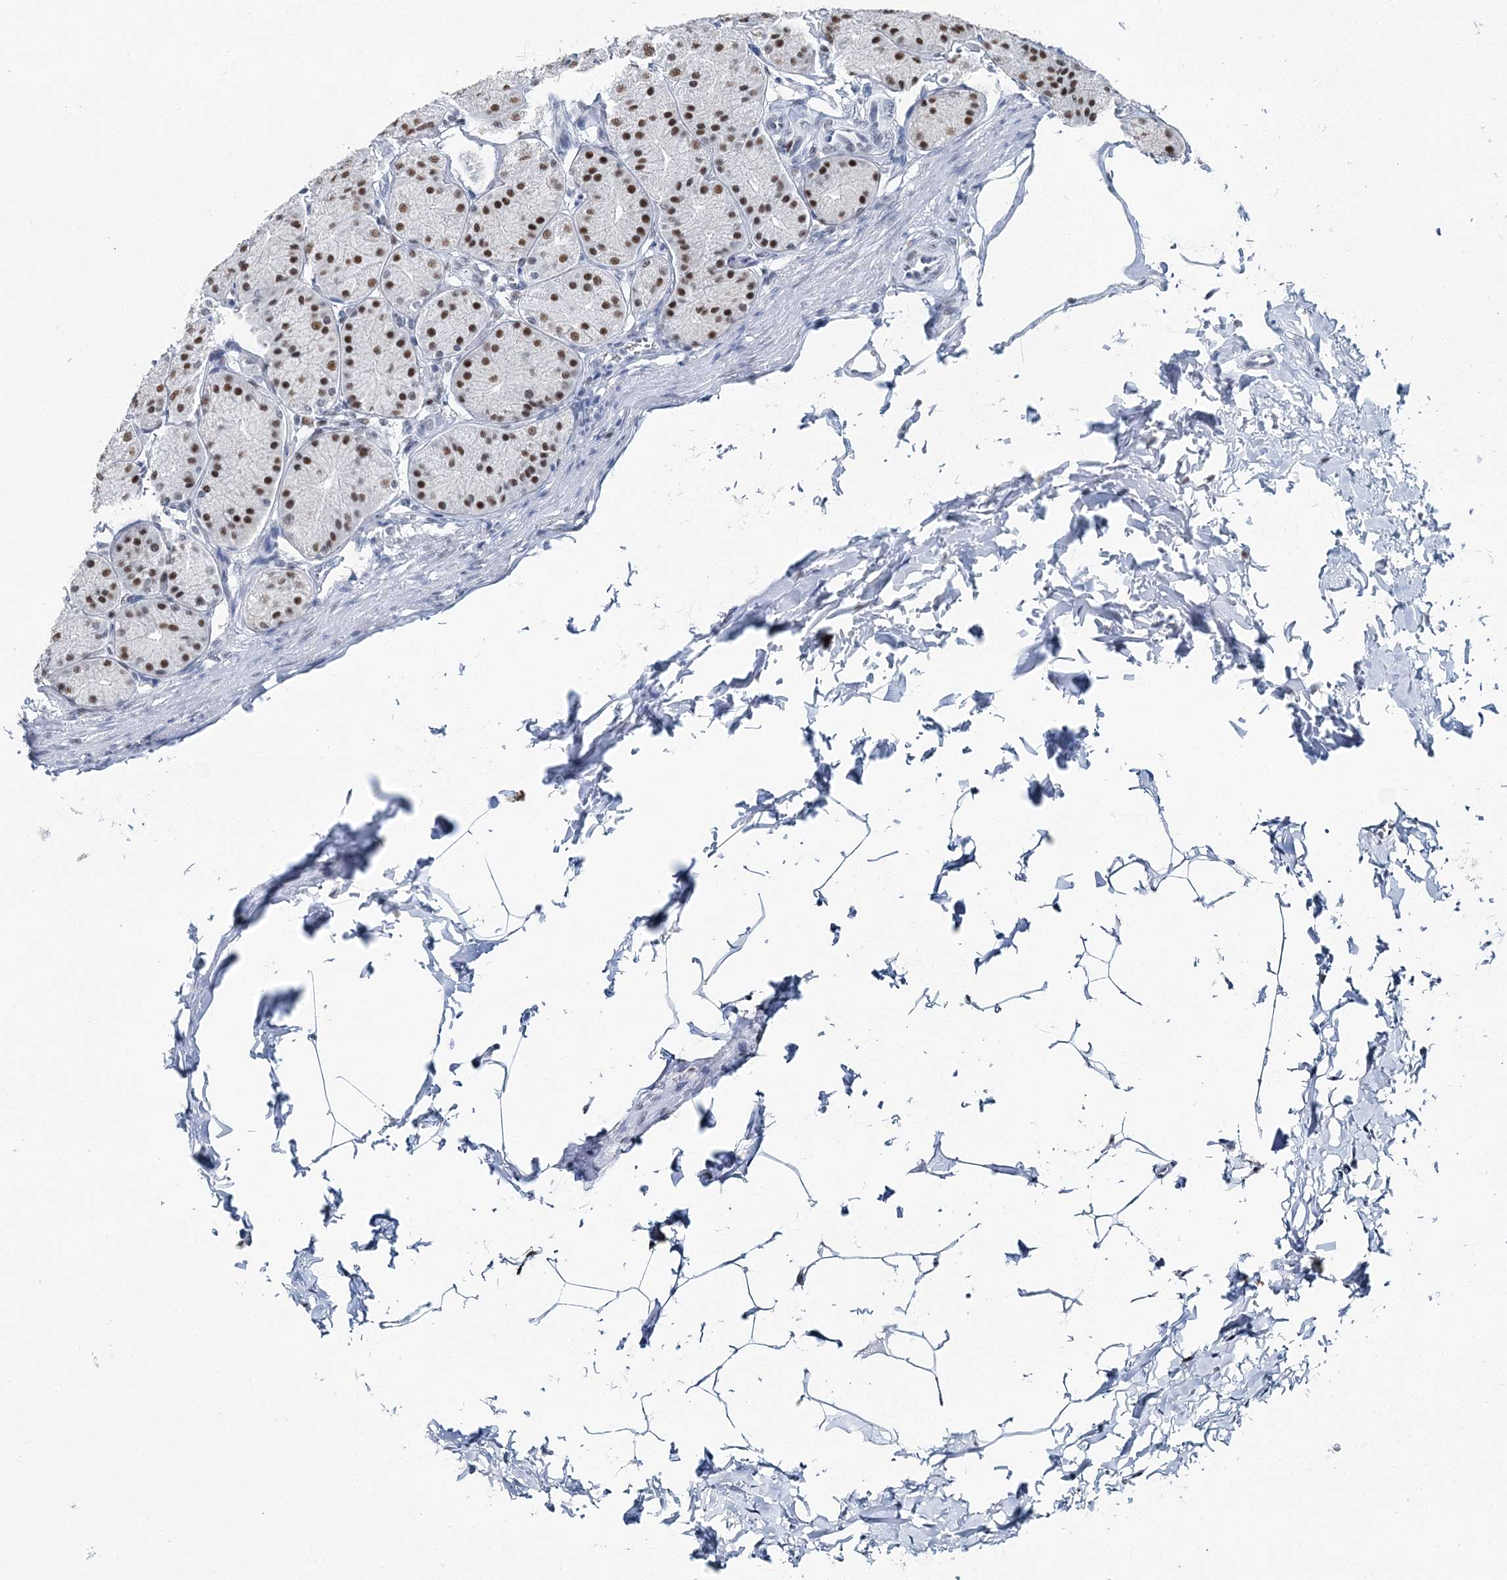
{"staining": {"intensity": "moderate", "quantity": ">75%", "location": "nuclear"}, "tissue": "stomach", "cell_type": "Glandular cells", "image_type": "normal", "snomed": [{"axis": "morphology", "description": "Normal tissue, NOS"}, {"axis": "topography", "description": "Stomach"}], "caption": "High-power microscopy captured an IHC micrograph of benign stomach, revealing moderate nuclear positivity in about >75% of glandular cells.", "gene": "HAT1", "patient": {"sex": "male", "age": 42}}